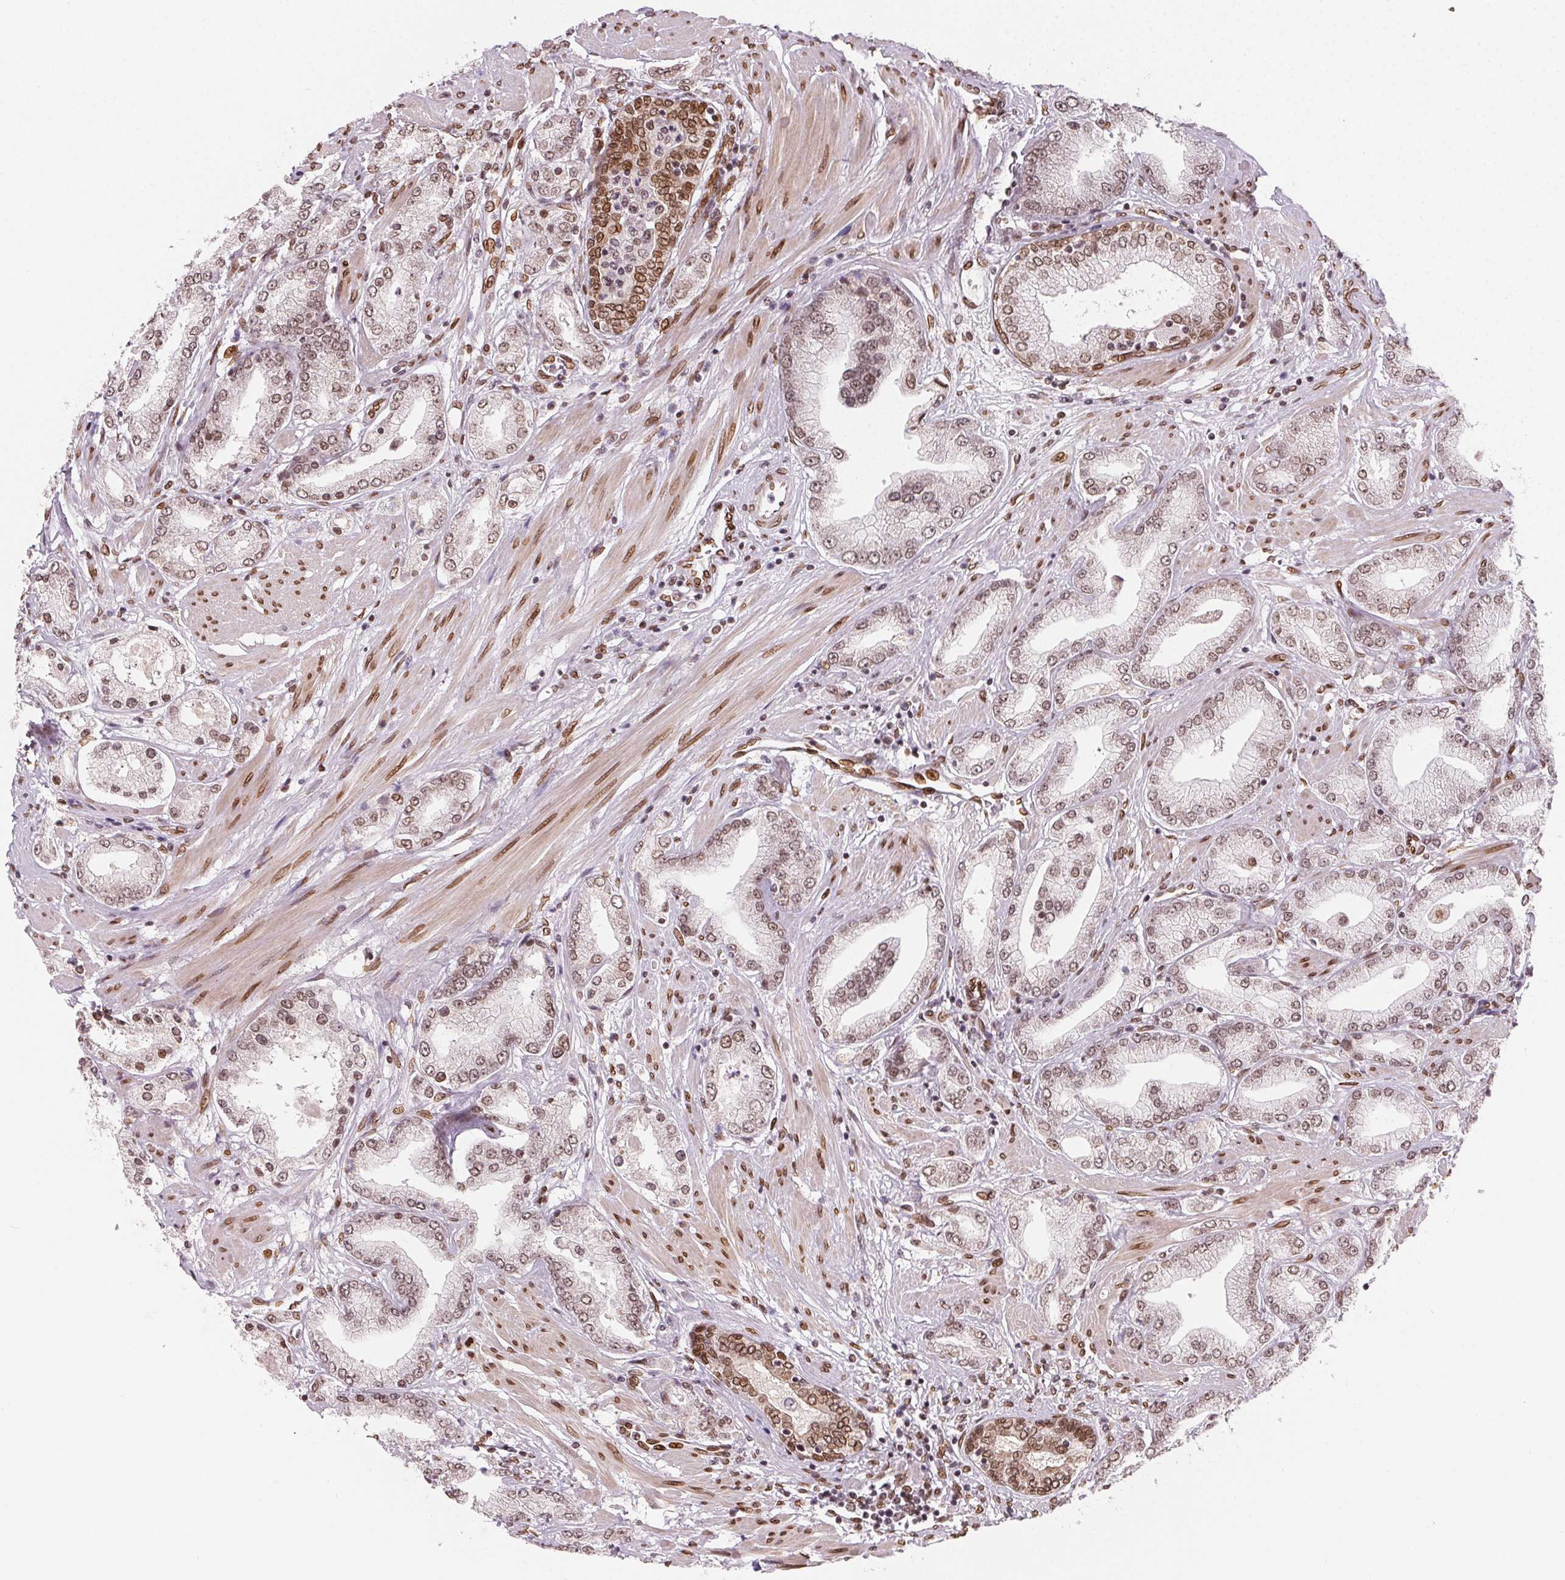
{"staining": {"intensity": "moderate", "quantity": "25%-75%", "location": "nuclear"}, "tissue": "prostate cancer", "cell_type": "Tumor cells", "image_type": "cancer", "snomed": [{"axis": "morphology", "description": "Adenocarcinoma, High grade"}, {"axis": "topography", "description": "Prostate"}], "caption": "The histopathology image reveals a brown stain indicating the presence of a protein in the nuclear of tumor cells in prostate adenocarcinoma (high-grade).", "gene": "SAP30BP", "patient": {"sex": "male", "age": 67}}